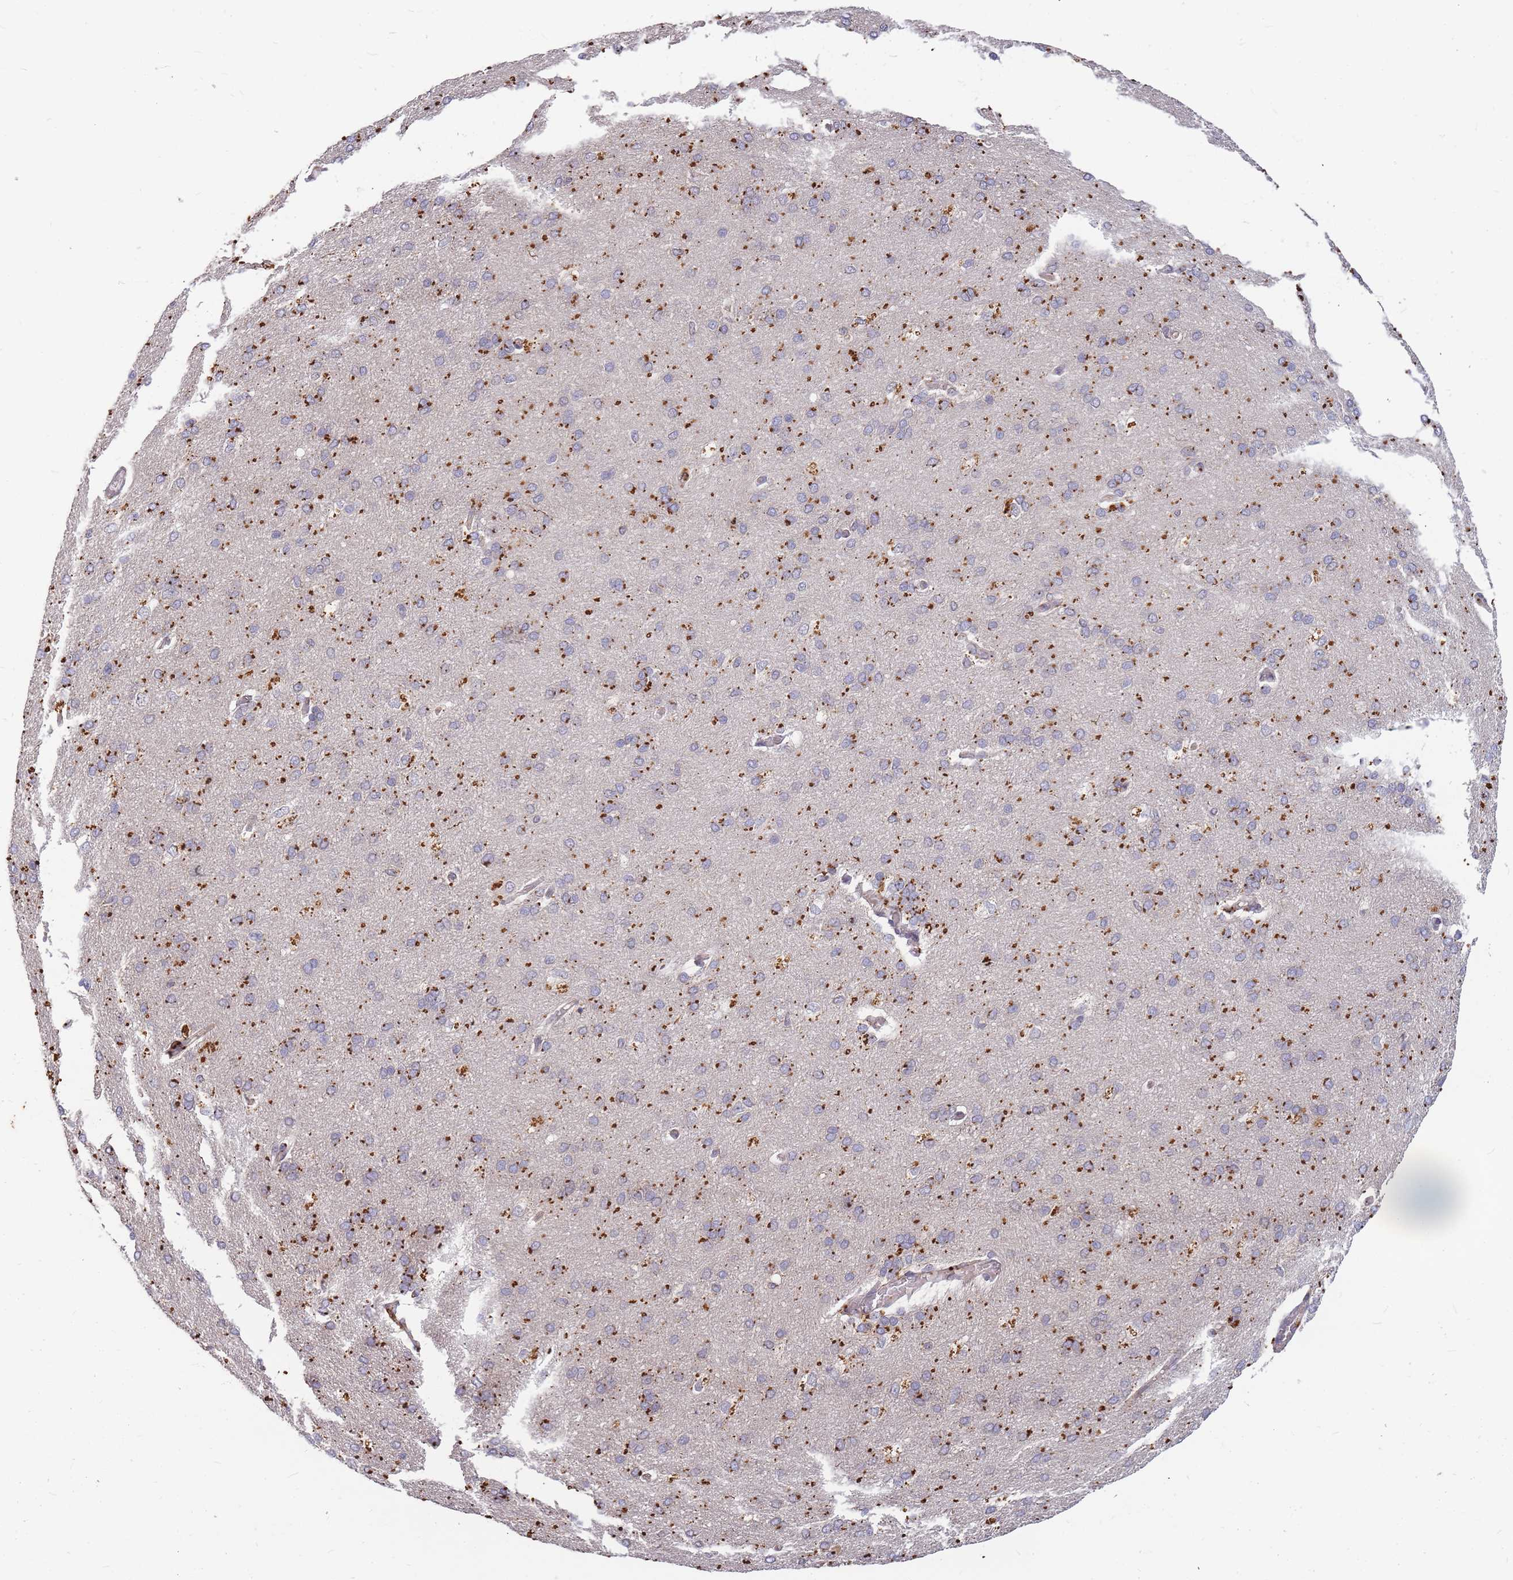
{"staining": {"intensity": "weak", "quantity": ">75%", "location": "cytoplasmic/membranous"}, "tissue": "cerebral cortex", "cell_type": "Endothelial cells", "image_type": "normal", "snomed": [{"axis": "morphology", "description": "Normal tissue, NOS"}, {"axis": "topography", "description": "Cerebral cortex"}], "caption": "Immunohistochemical staining of unremarkable human cerebral cortex displays low levels of weak cytoplasmic/membranous staining in about >75% of endothelial cells.", "gene": "ATG5", "patient": {"sex": "male", "age": 62}}